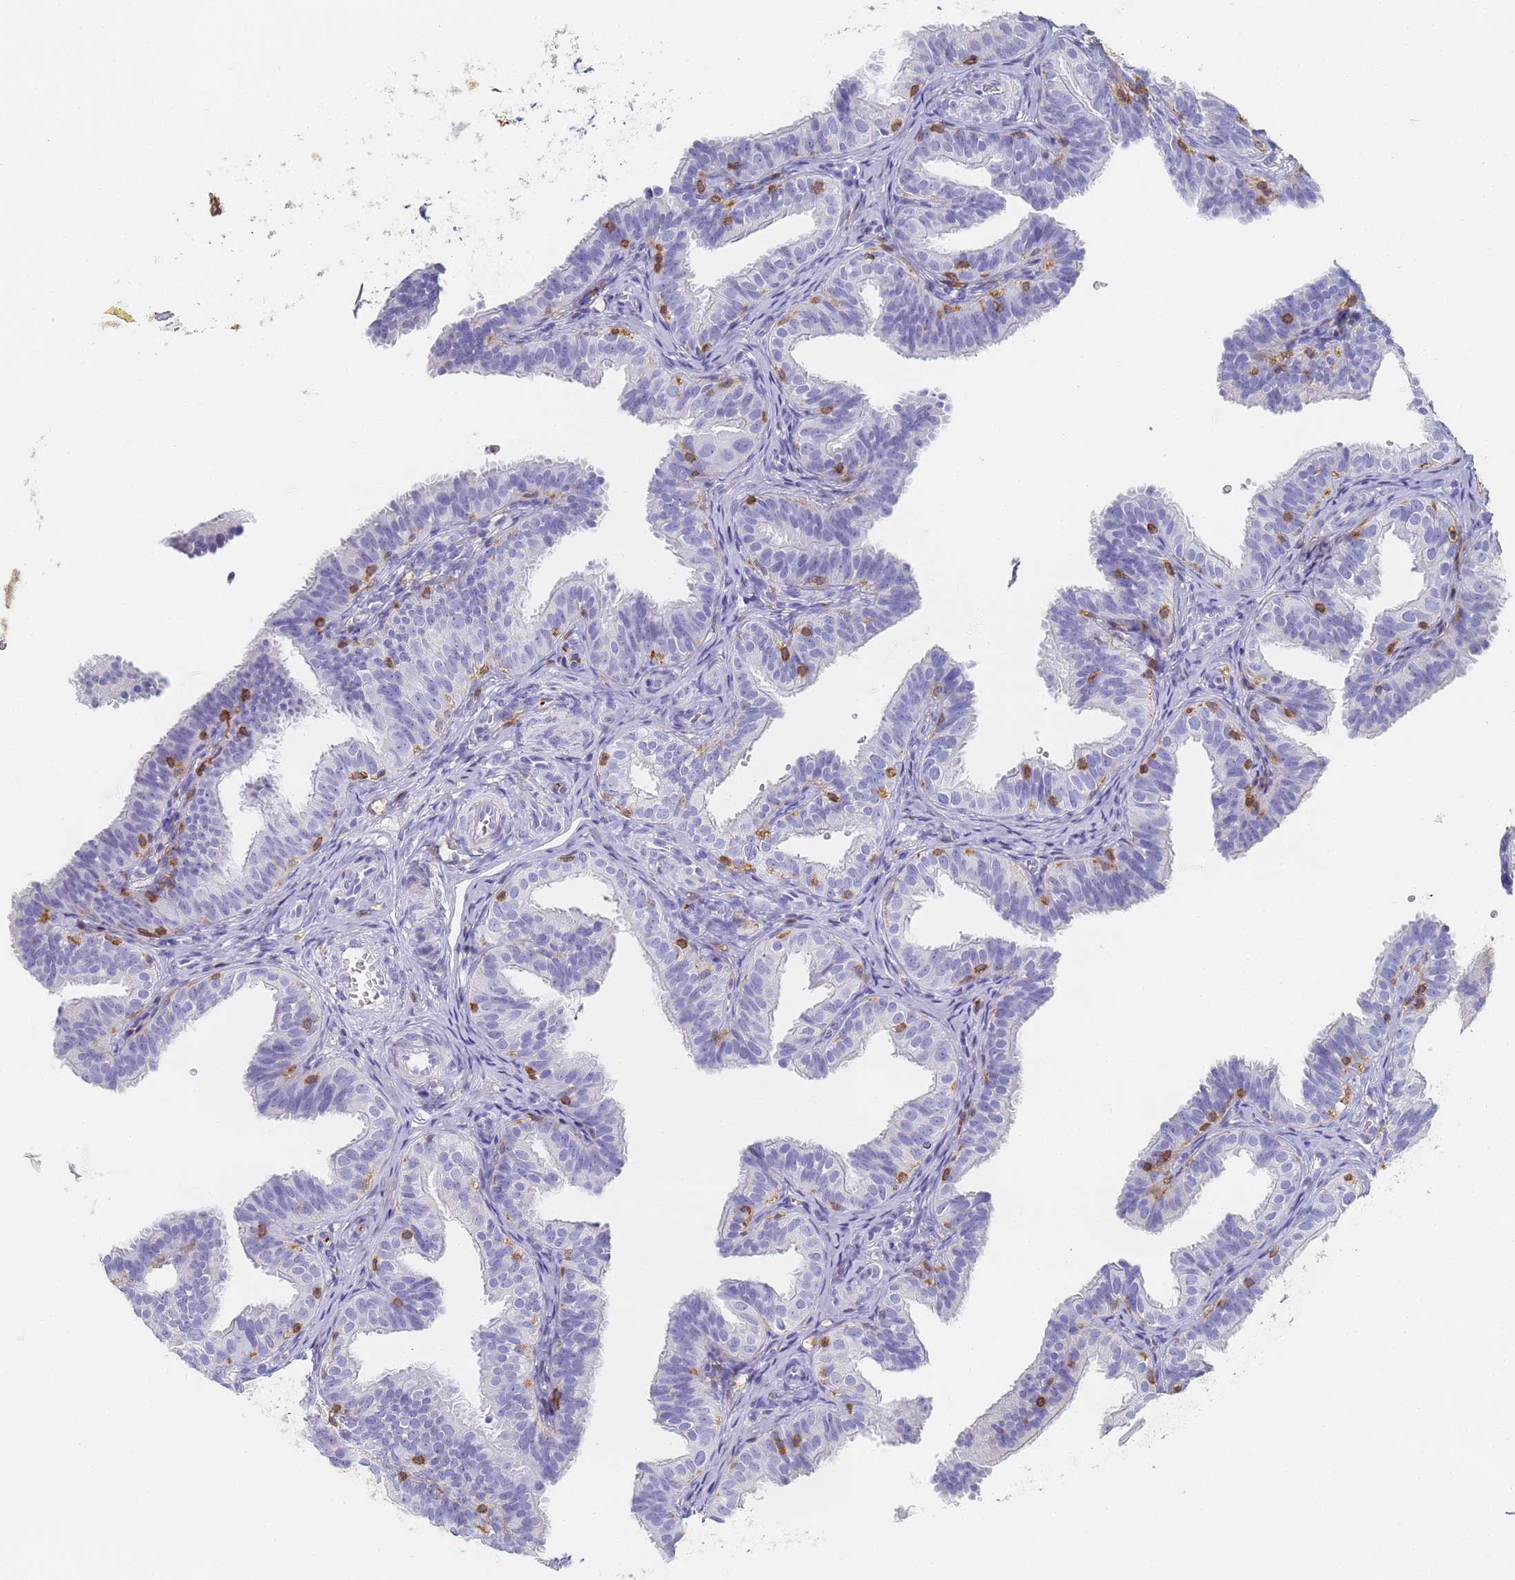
{"staining": {"intensity": "negative", "quantity": "none", "location": "none"}, "tissue": "fallopian tube", "cell_type": "Glandular cells", "image_type": "normal", "snomed": [{"axis": "morphology", "description": "Normal tissue, NOS"}, {"axis": "topography", "description": "Fallopian tube"}], "caption": "This is a histopathology image of immunohistochemistry staining of unremarkable fallopian tube, which shows no positivity in glandular cells.", "gene": "BIN2", "patient": {"sex": "female", "age": 35}}